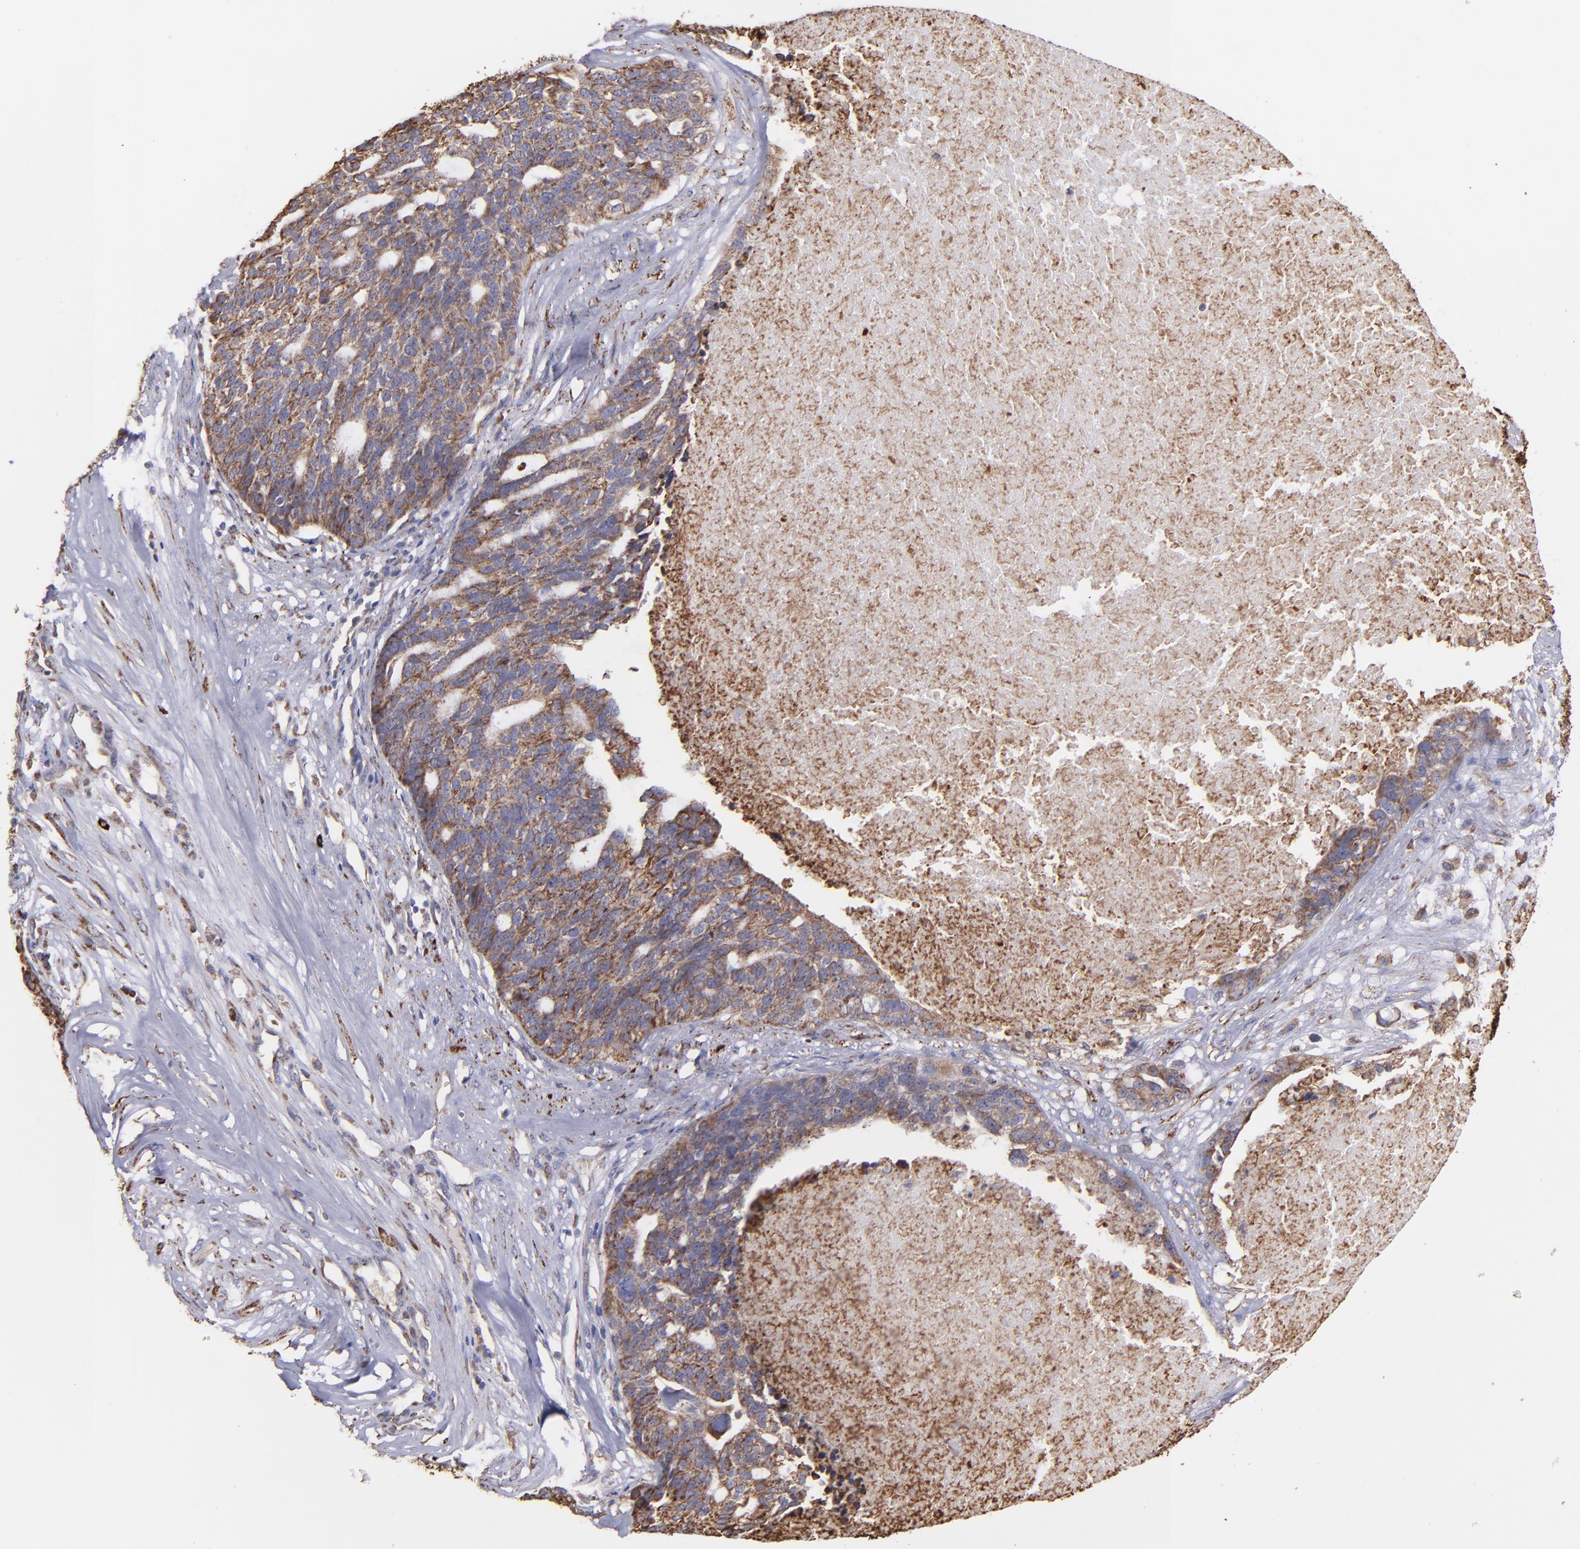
{"staining": {"intensity": "moderate", "quantity": ">75%", "location": "cytoplasmic/membranous"}, "tissue": "ovarian cancer", "cell_type": "Tumor cells", "image_type": "cancer", "snomed": [{"axis": "morphology", "description": "Cystadenocarcinoma, serous, NOS"}, {"axis": "topography", "description": "Ovary"}], "caption": "Protein analysis of ovarian cancer tissue displays moderate cytoplasmic/membranous positivity in approximately >75% of tumor cells. The staining was performed using DAB to visualize the protein expression in brown, while the nuclei were stained in blue with hematoxylin (Magnification: 20x).", "gene": "MAOB", "patient": {"sex": "female", "age": 59}}